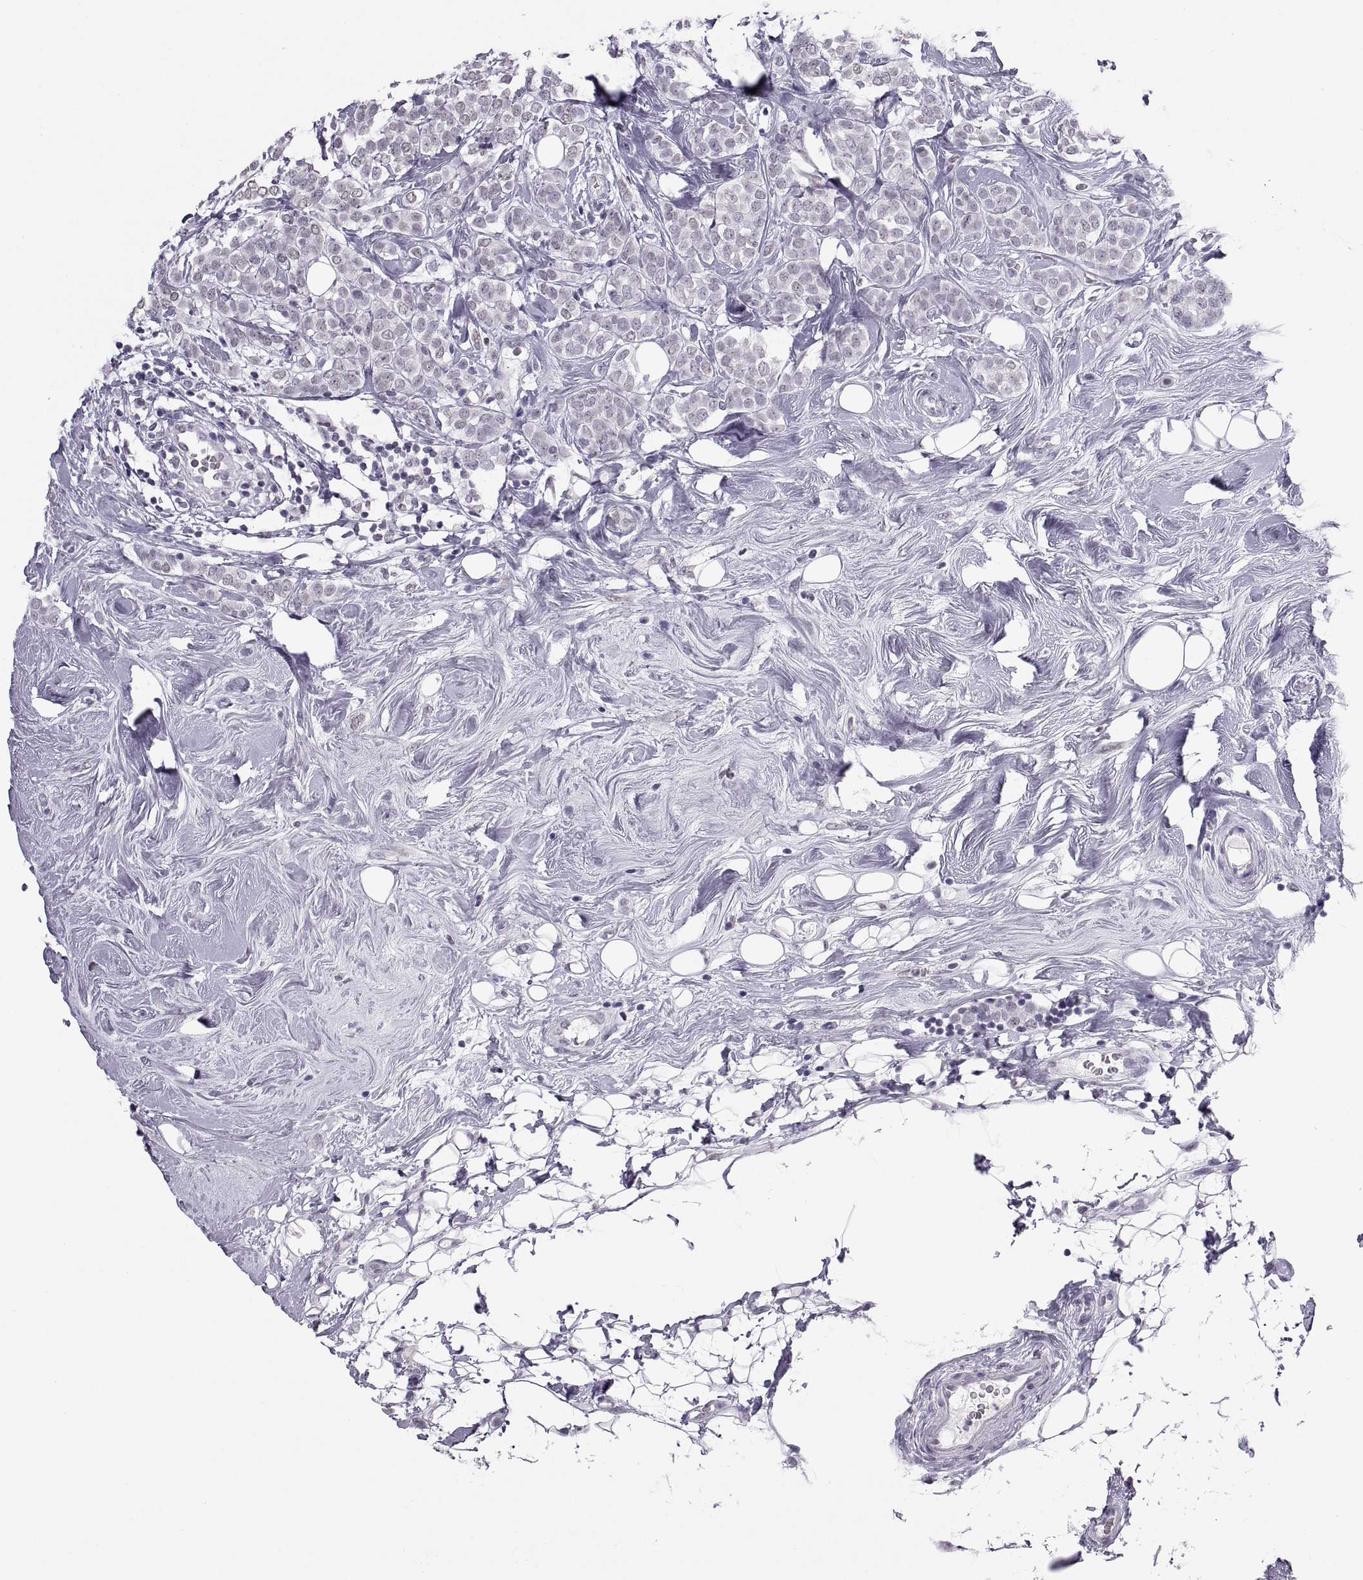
{"staining": {"intensity": "negative", "quantity": "none", "location": "none"}, "tissue": "breast cancer", "cell_type": "Tumor cells", "image_type": "cancer", "snomed": [{"axis": "morphology", "description": "Lobular carcinoma"}, {"axis": "topography", "description": "Breast"}], "caption": "The micrograph displays no staining of tumor cells in breast cancer (lobular carcinoma). (DAB IHC, high magnification).", "gene": "CARTPT", "patient": {"sex": "female", "age": 49}}